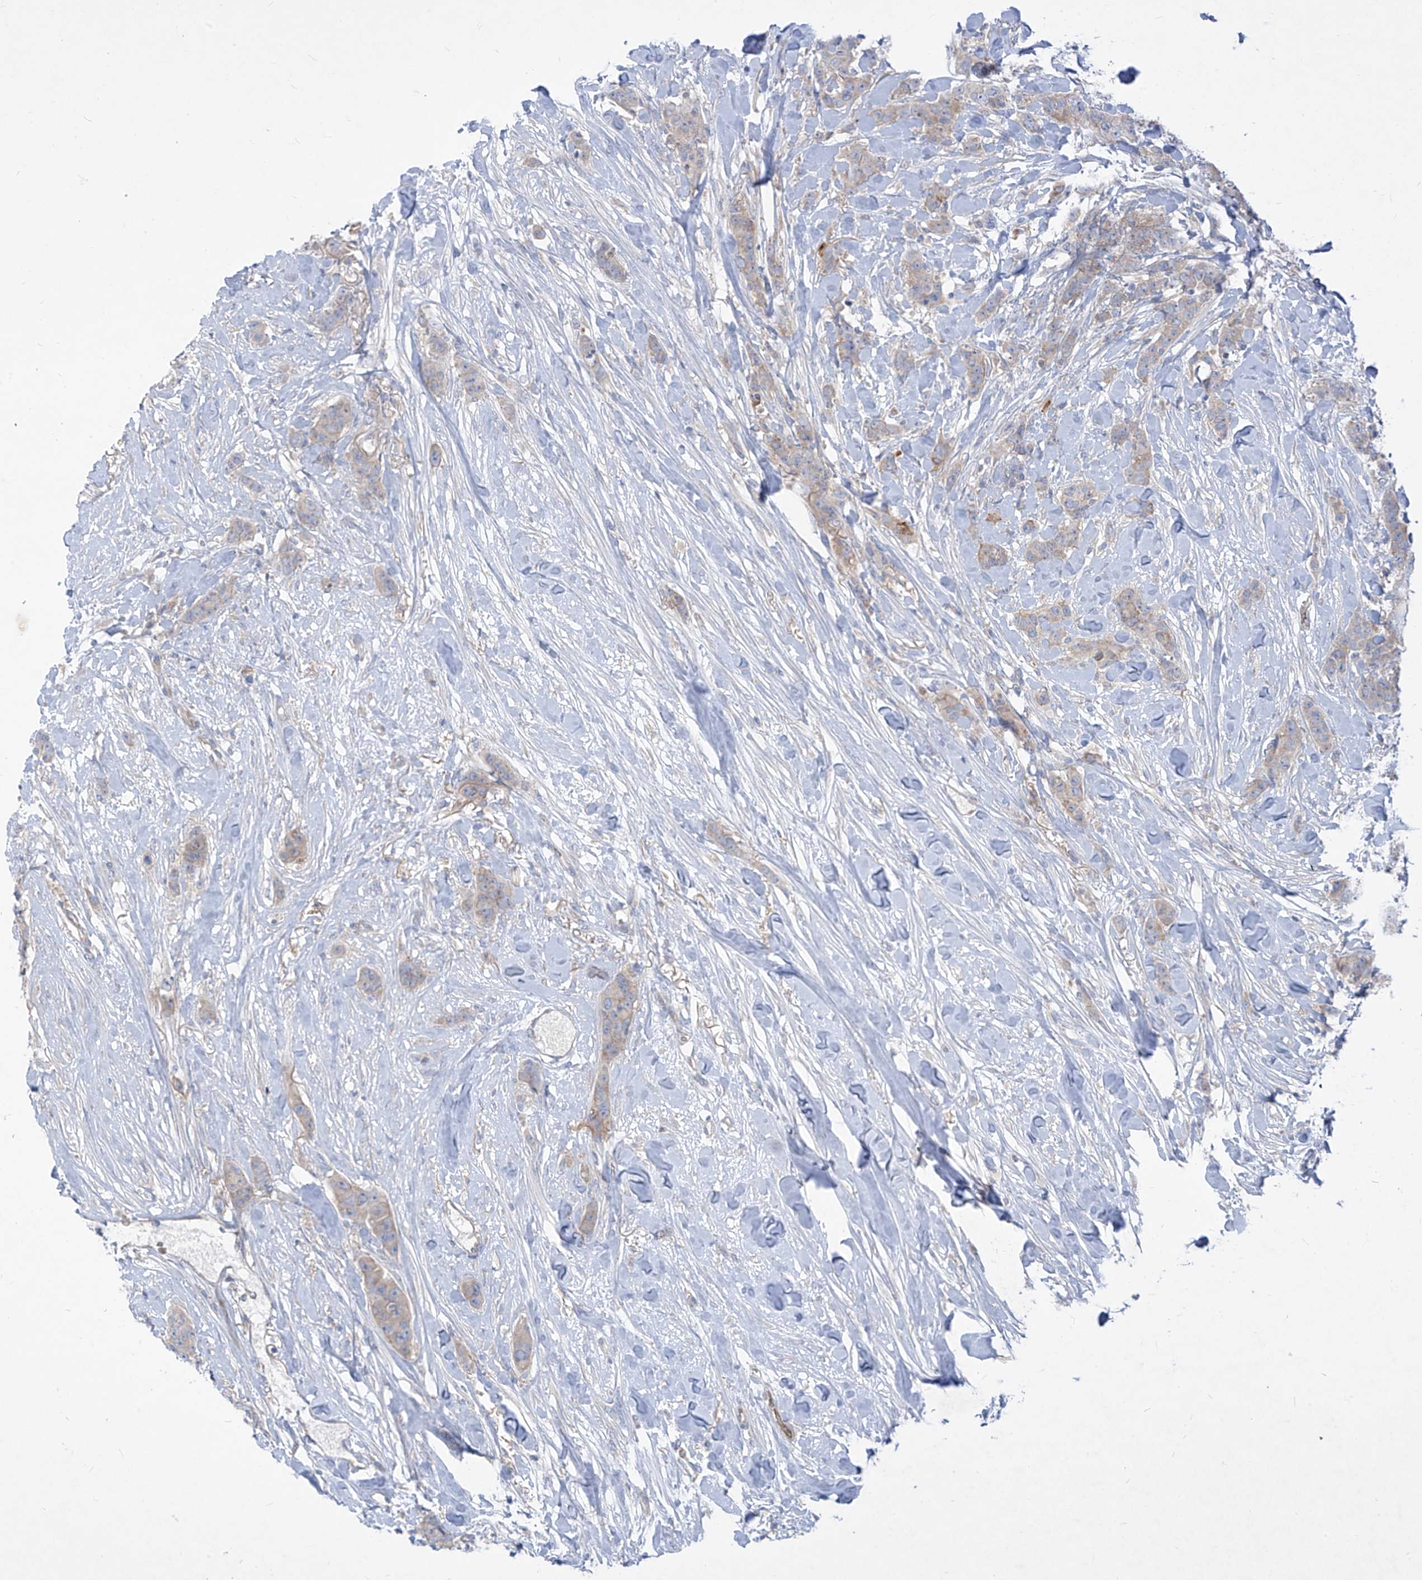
{"staining": {"intensity": "weak", "quantity": "<25%", "location": "cytoplasmic/membranous"}, "tissue": "breast cancer", "cell_type": "Tumor cells", "image_type": "cancer", "snomed": [{"axis": "morphology", "description": "Duct carcinoma"}, {"axis": "topography", "description": "Breast"}], "caption": "DAB immunohistochemical staining of breast cancer (infiltrating ductal carcinoma) exhibits no significant staining in tumor cells.", "gene": "DGKQ", "patient": {"sex": "female", "age": 40}}